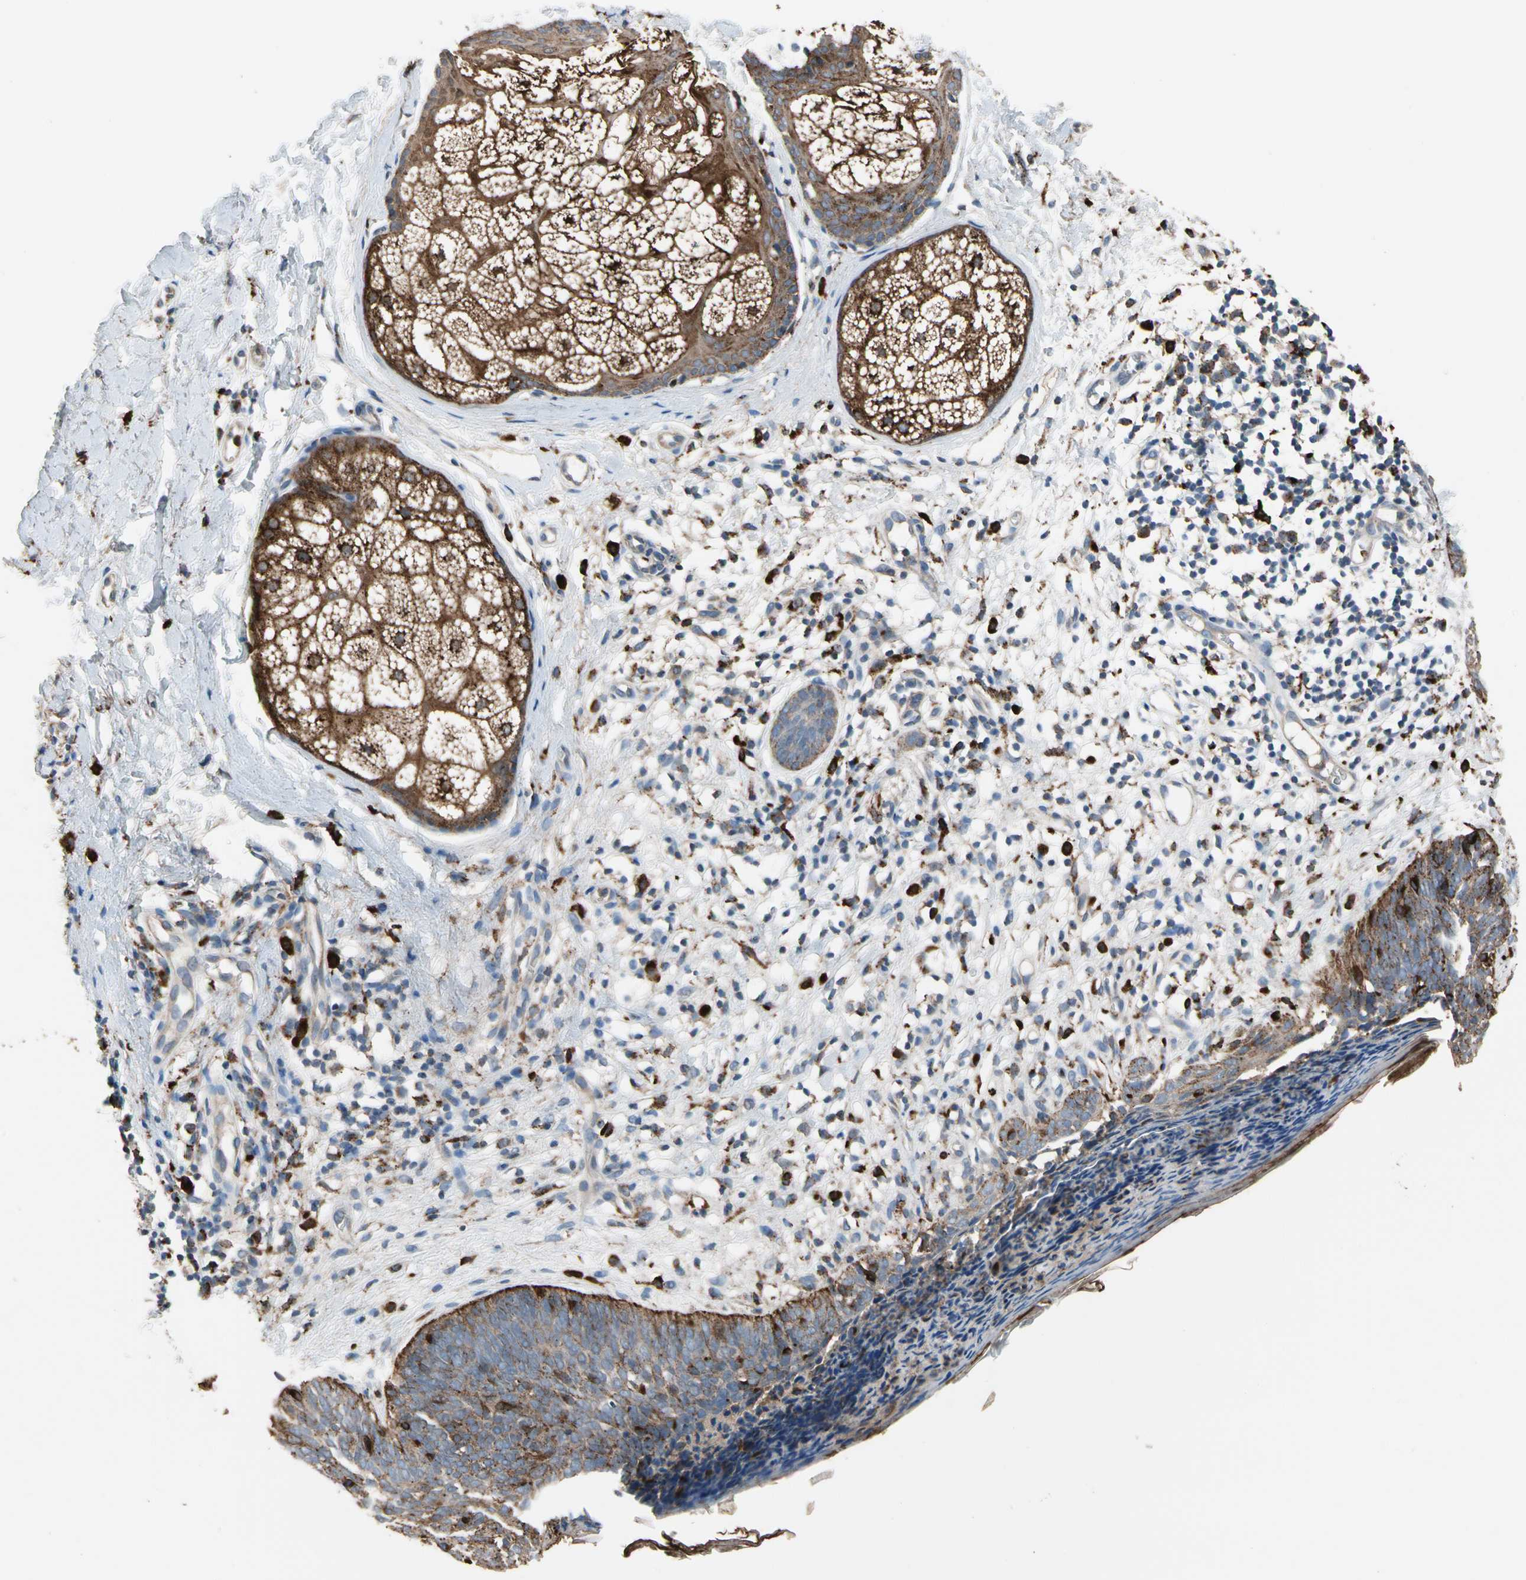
{"staining": {"intensity": "moderate", "quantity": ">75%", "location": "cytoplasmic/membranous"}, "tissue": "skin cancer", "cell_type": "Tumor cells", "image_type": "cancer", "snomed": [{"axis": "morphology", "description": "Normal tissue, NOS"}, {"axis": "morphology", "description": "Basal cell carcinoma"}, {"axis": "topography", "description": "Skin"}], "caption": "Brown immunohistochemical staining in basal cell carcinoma (skin) exhibits moderate cytoplasmic/membranous expression in about >75% of tumor cells.", "gene": "GM2A", "patient": {"sex": "male", "age": 71}}